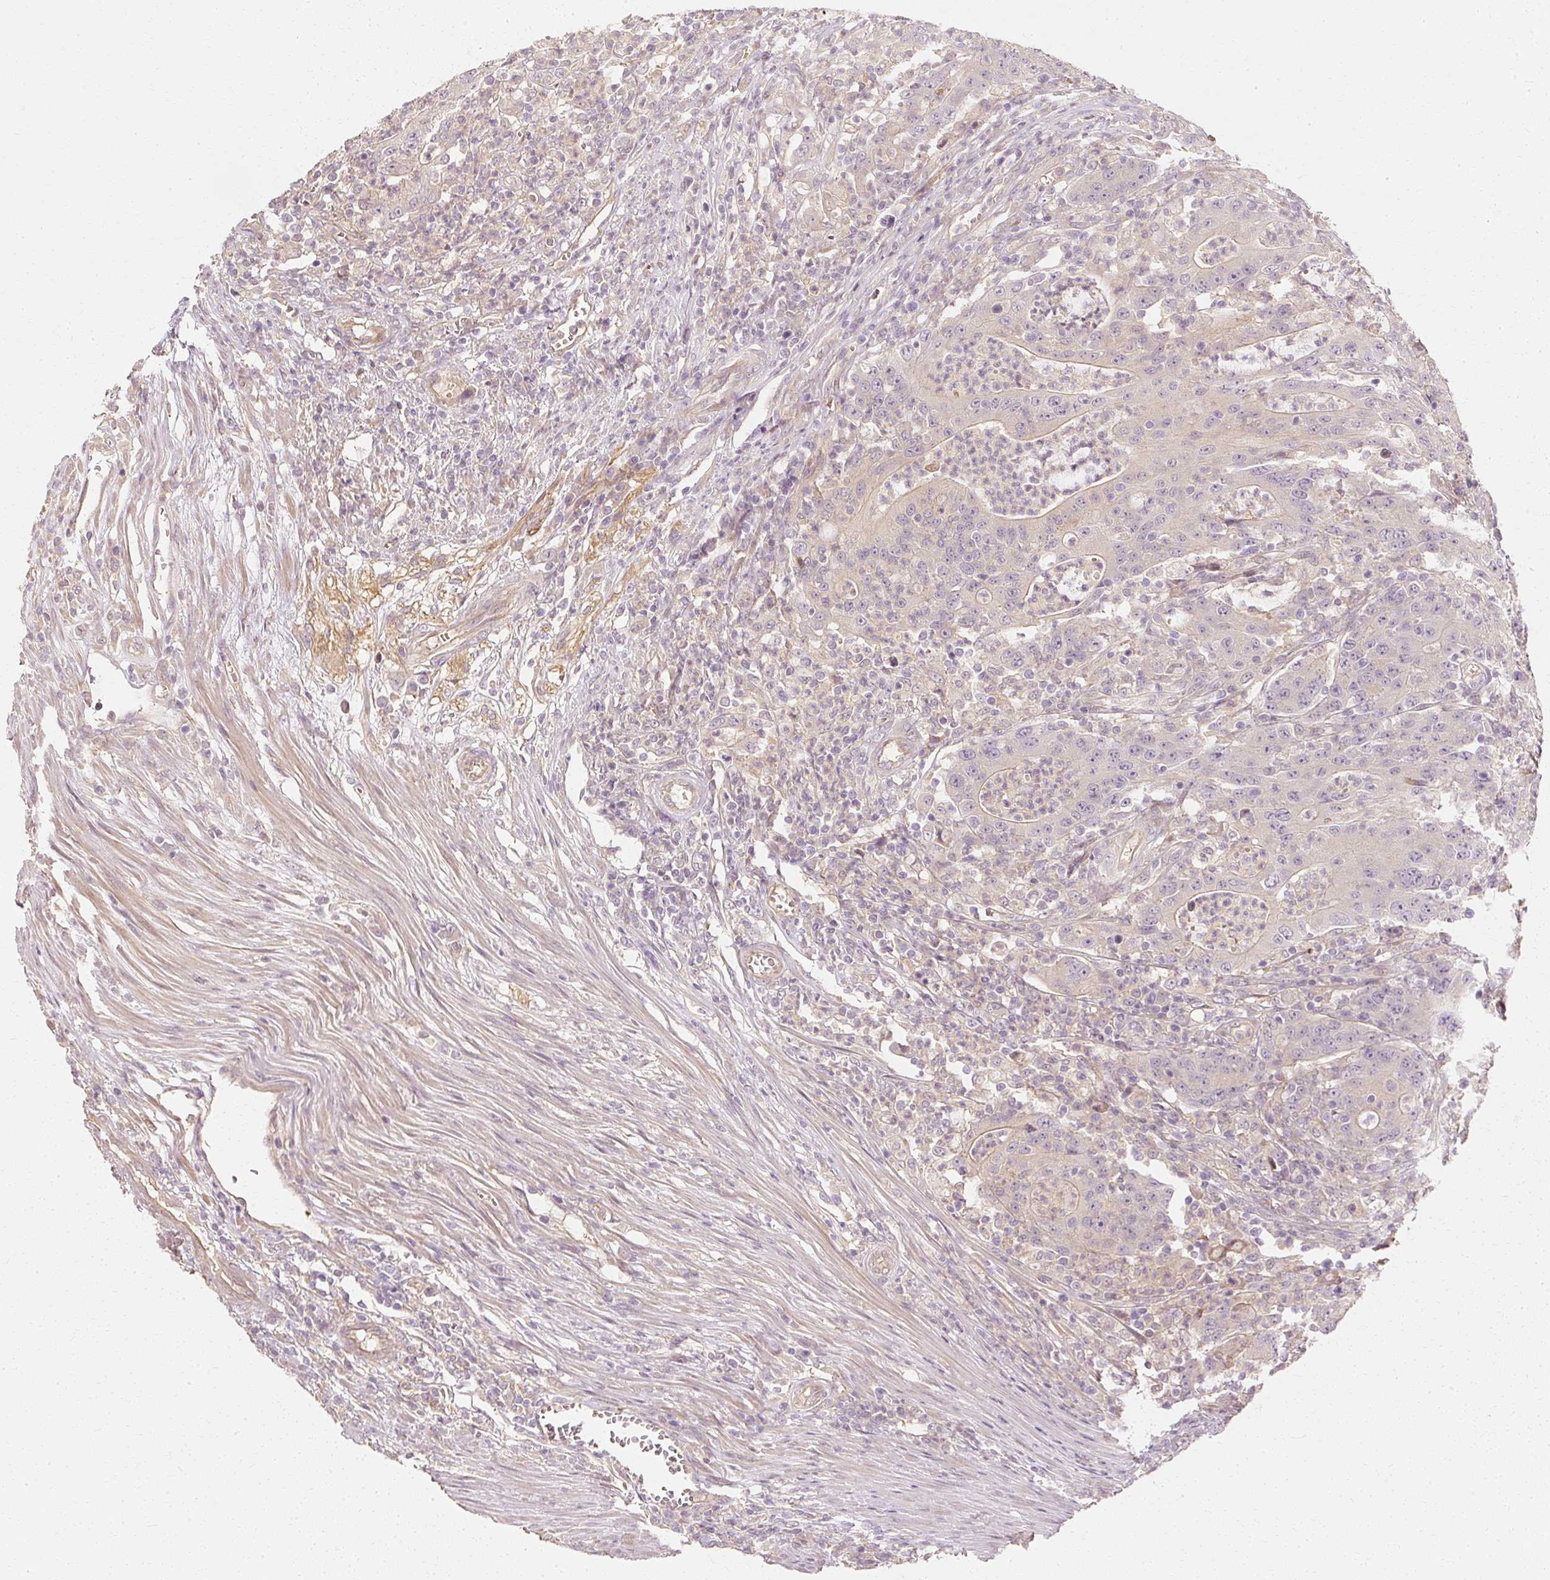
{"staining": {"intensity": "negative", "quantity": "none", "location": "none"}, "tissue": "colorectal cancer", "cell_type": "Tumor cells", "image_type": "cancer", "snomed": [{"axis": "morphology", "description": "Adenocarcinoma, NOS"}, {"axis": "topography", "description": "Colon"}], "caption": "Colorectal adenocarcinoma was stained to show a protein in brown. There is no significant staining in tumor cells. (Brightfield microscopy of DAB (3,3'-diaminobenzidine) immunohistochemistry at high magnification).", "gene": "GNAQ", "patient": {"sex": "male", "age": 83}}